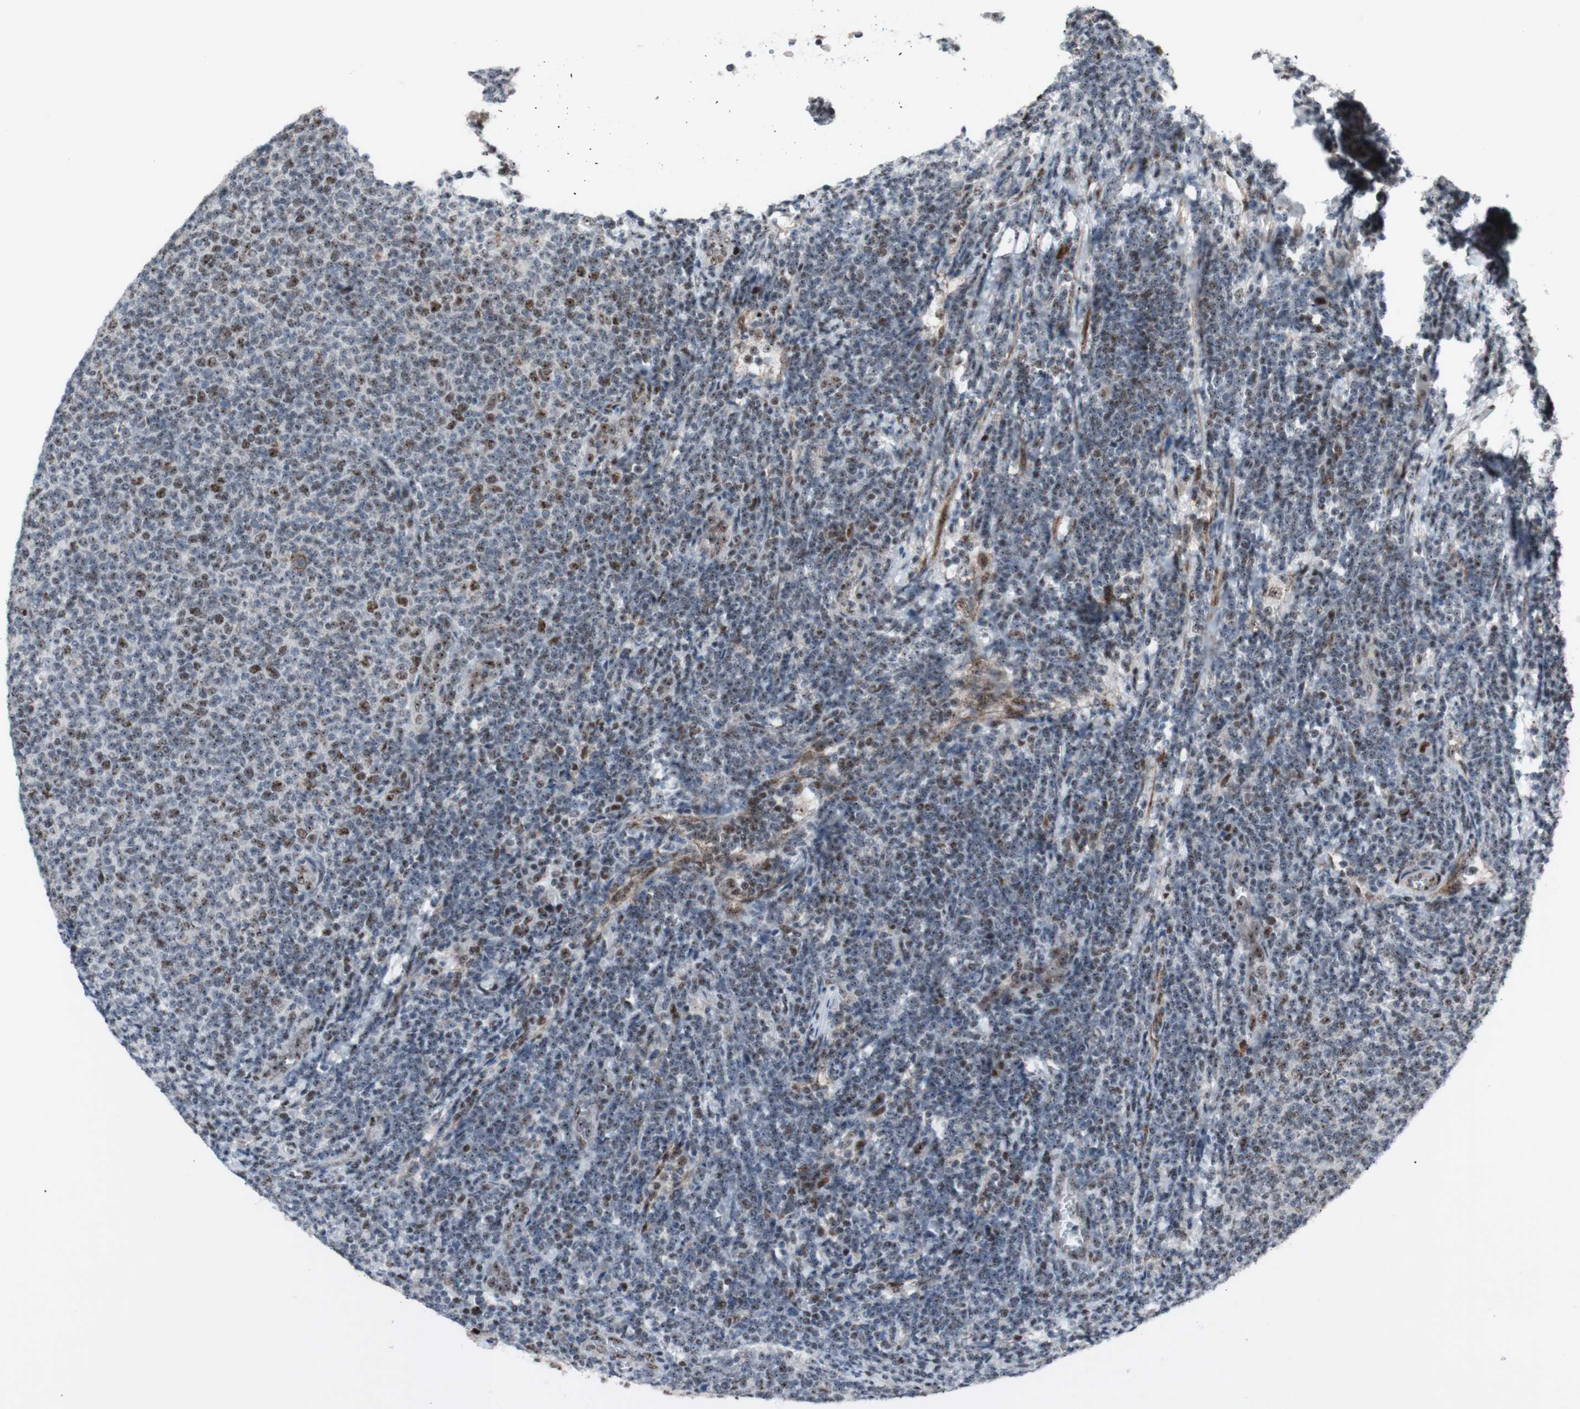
{"staining": {"intensity": "weak", "quantity": "<25%", "location": "nuclear"}, "tissue": "lymphoma", "cell_type": "Tumor cells", "image_type": "cancer", "snomed": [{"axis": "morphology", "description": "Malignant lymphoma, non-Hodgkin's type, Low grade"}, {"axis": "topography", "description": "Lymph node"}], "caption": "This image is of low-grade malignant lymphoma, non-Hodgkin's type stained with immunohistochemistry to label a protein in brown with the nuclei are counter-stained blue. There is no staining in tumor cells.", "gene": "POLR1A", "patient": {"sex": "male", "age": 66}}